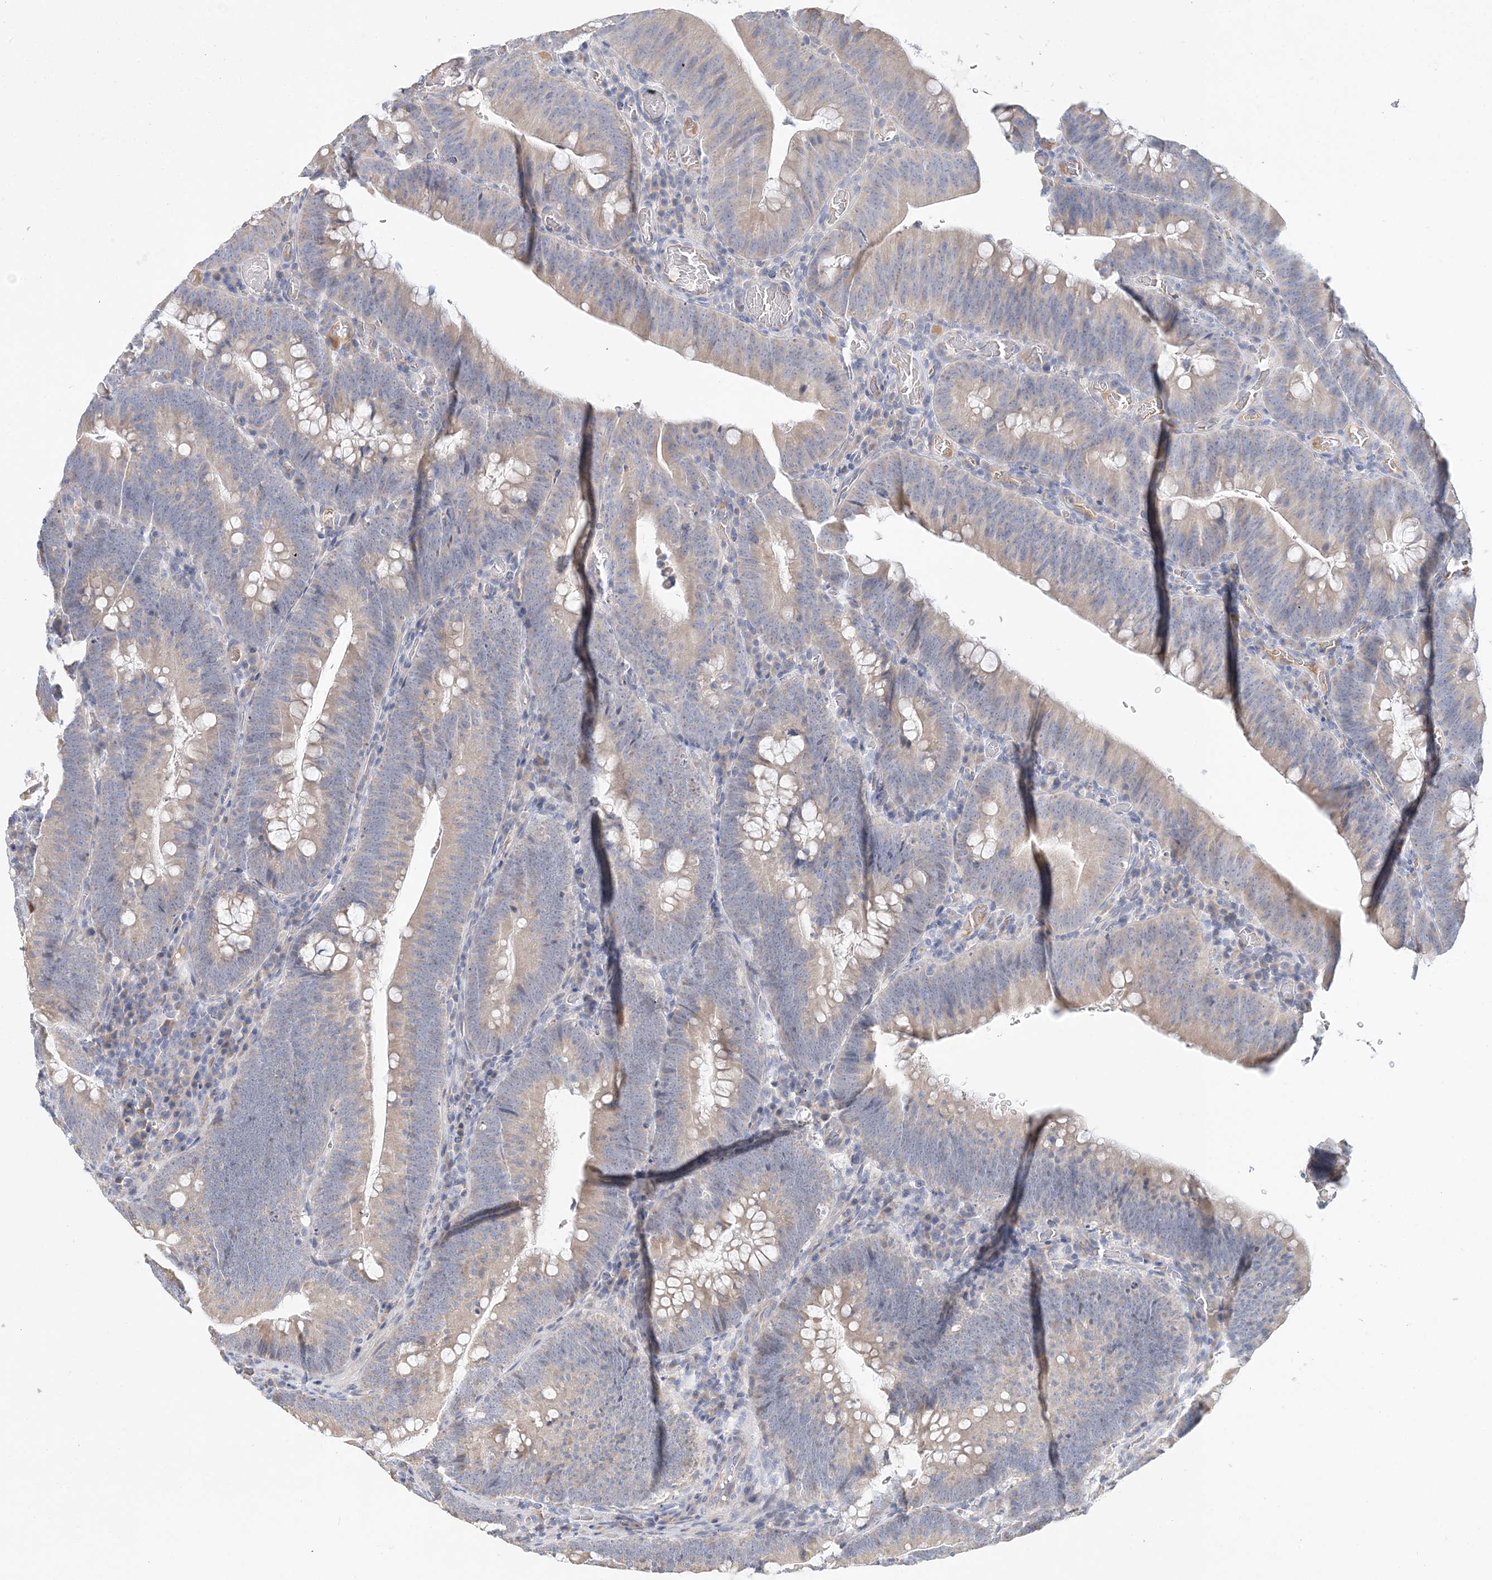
{"staining": {"intensity": "negative", "quantity": "none", "location": "none"}, "tissue": "colorectal cancer", "cell_type": "Tumor cells", "image_type": "cancer", "snomed": [{"axis": "morphology", "description": "Normal tissue, NOS"}, {"axis": "topography", "description": "Colon"}], "caption": "This is a photomicrograph of IHC staining of colorectal cancer, which shows no positivity in tumor cells.", "gene": "LRRIQ4", "patient": {"sex": "female", "age": 82}}